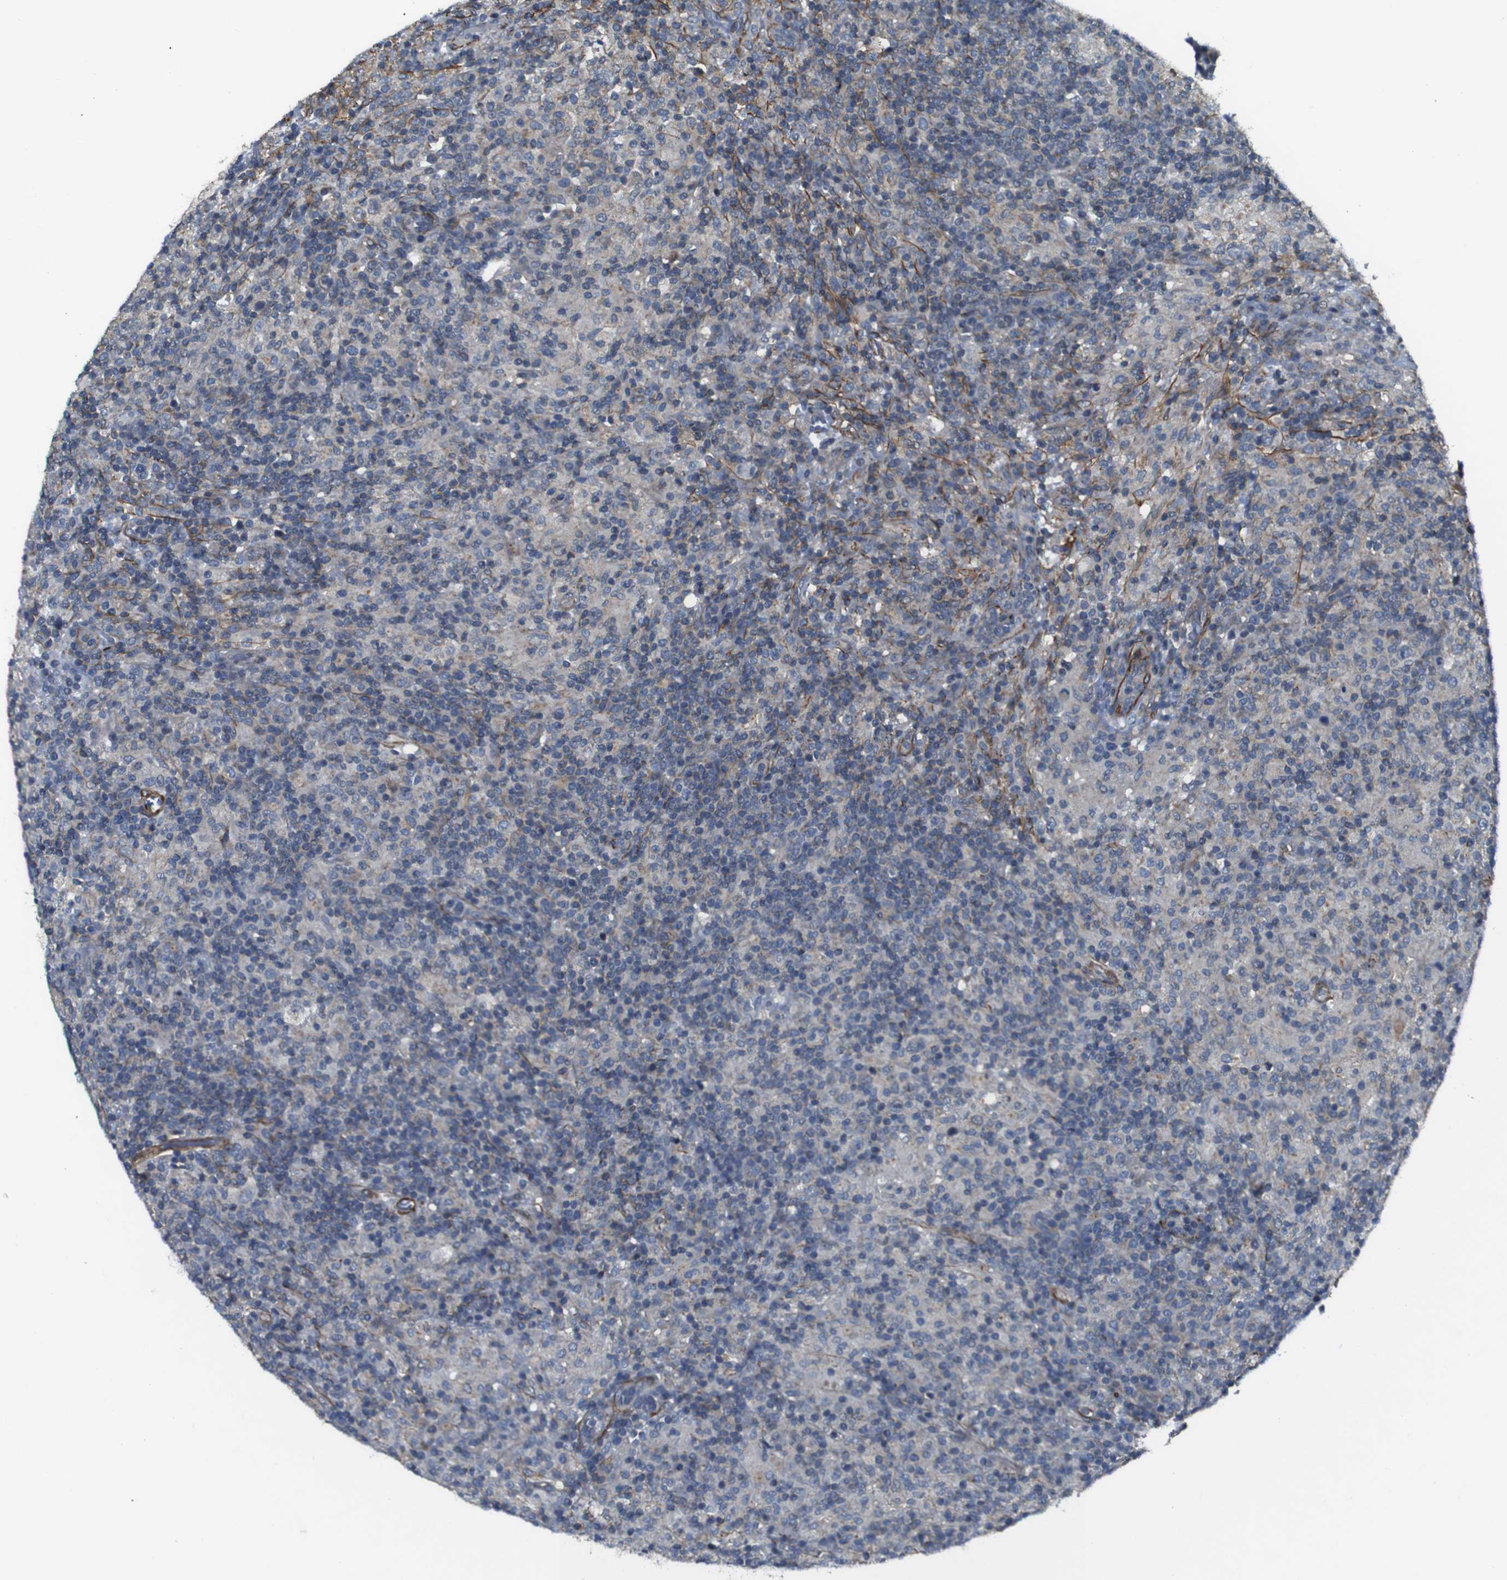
{"staining": {"intensity": "negative", "quantity": "none", "location": "none"}, "tissue": "lymphoma", "cell_type": "Tumor cells", "image_type": "cancer", "snomed": [{"axis": "morphology", "description": "Hodgkin's disease, NOS"}, {"axis": "topography", "description": "Lymph node"}], "caption": "This is an immunohistochemistry micrograph of human Hodgkin's disease. There is no positivity in tumor cells.", "gene": "GGT7", "patient": {"sex": "male", "age": 70}}